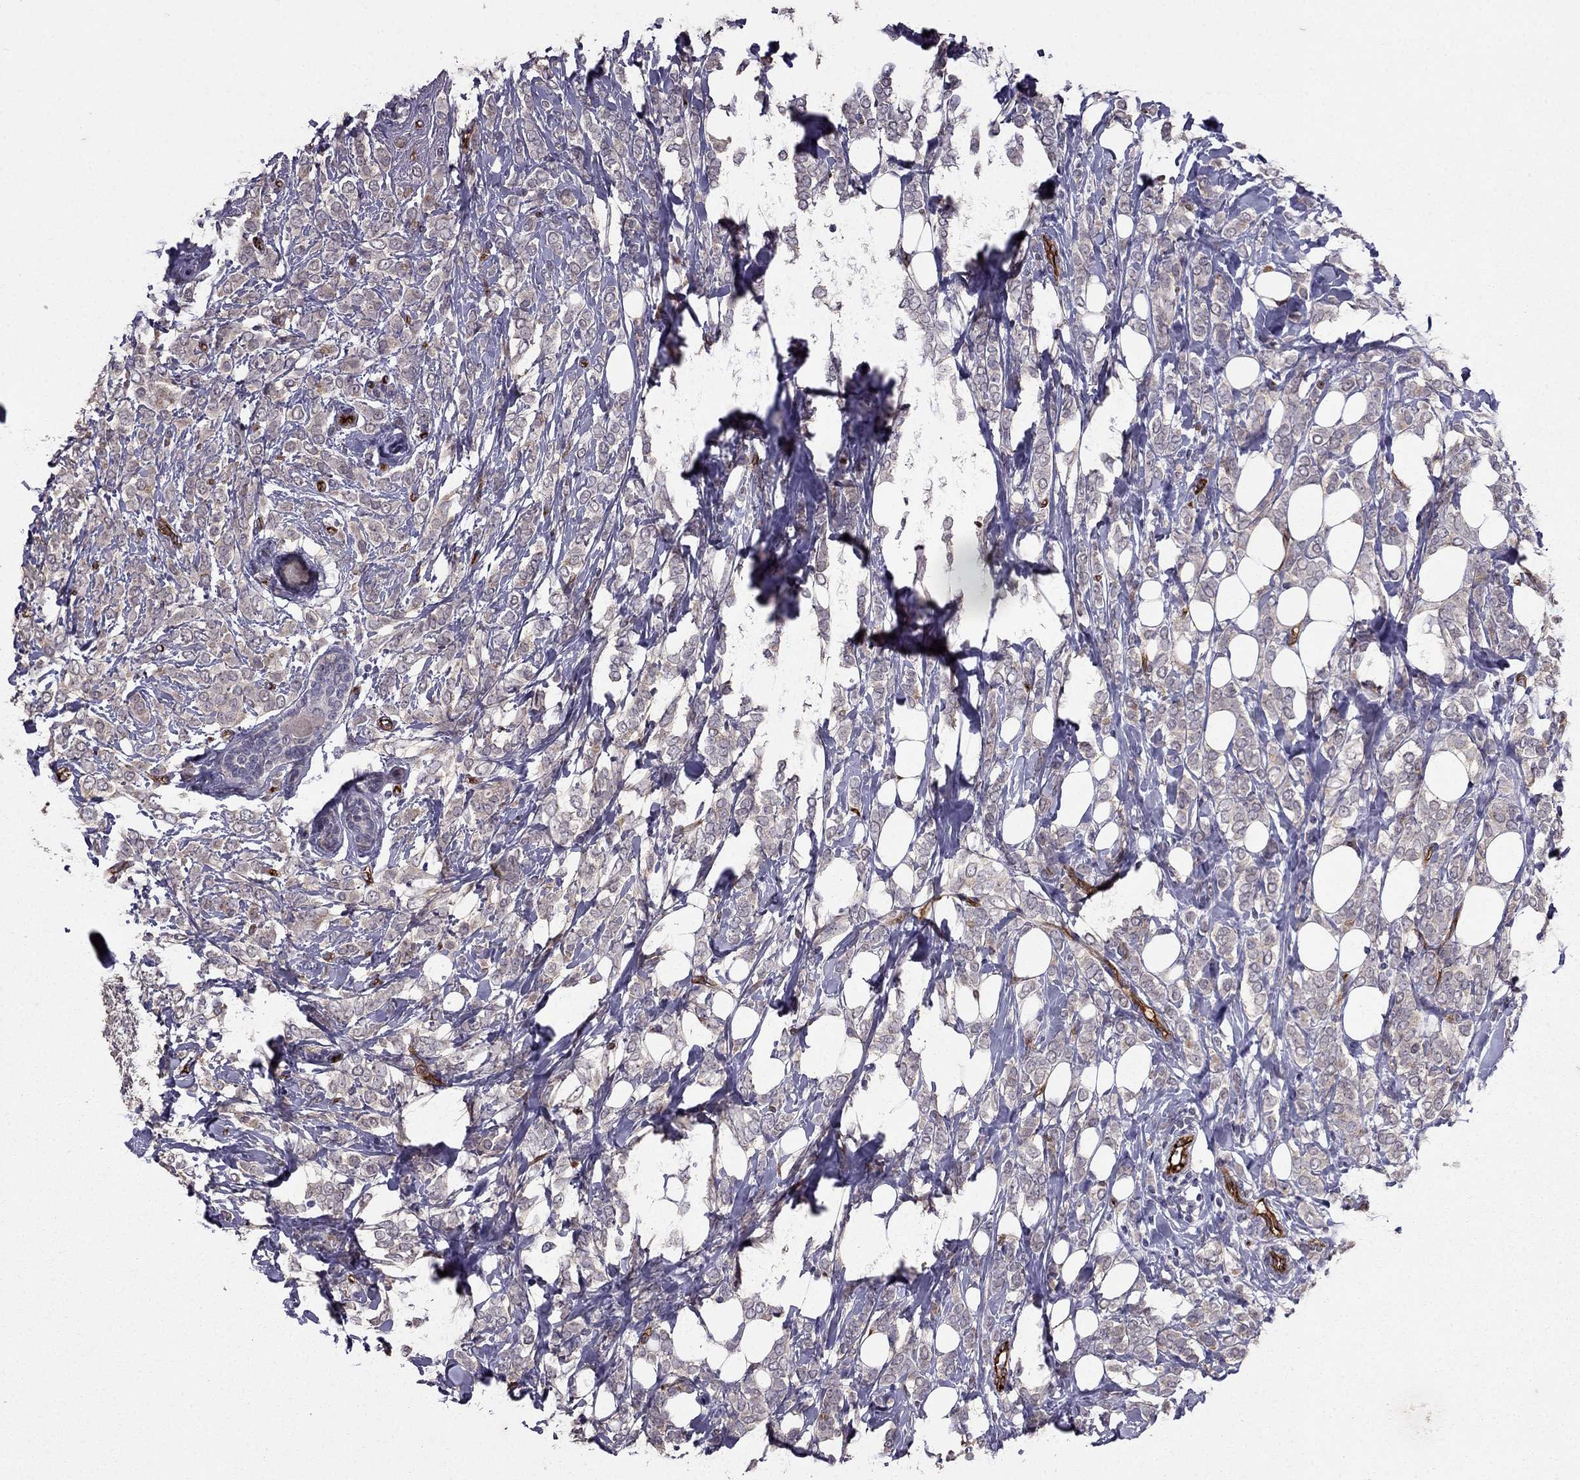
{"staining": {"intensity": "weak", "quantity": "25%-75%", "location": "cytoplasmic/membranous"}, "tissue": "breast cancer", "cell_type": "Tumor cells", "image_type": "cancer", "snomed": [{"axis": "morphology", "description": "Lobular carcinoma"}, {"axis": "topography", "description": "Breast"}], "caption": "Immunohistochemical staining of human breast lobular carcinoma exhibits low levels of weak cytoplasmic/membranous expression in about 25%-75% of tumor cells. (DAB = brown stain, brightfield microscopy at high magnification).", "gene": "RASIP1", "patient": {"sex": "female", "age": 49}}